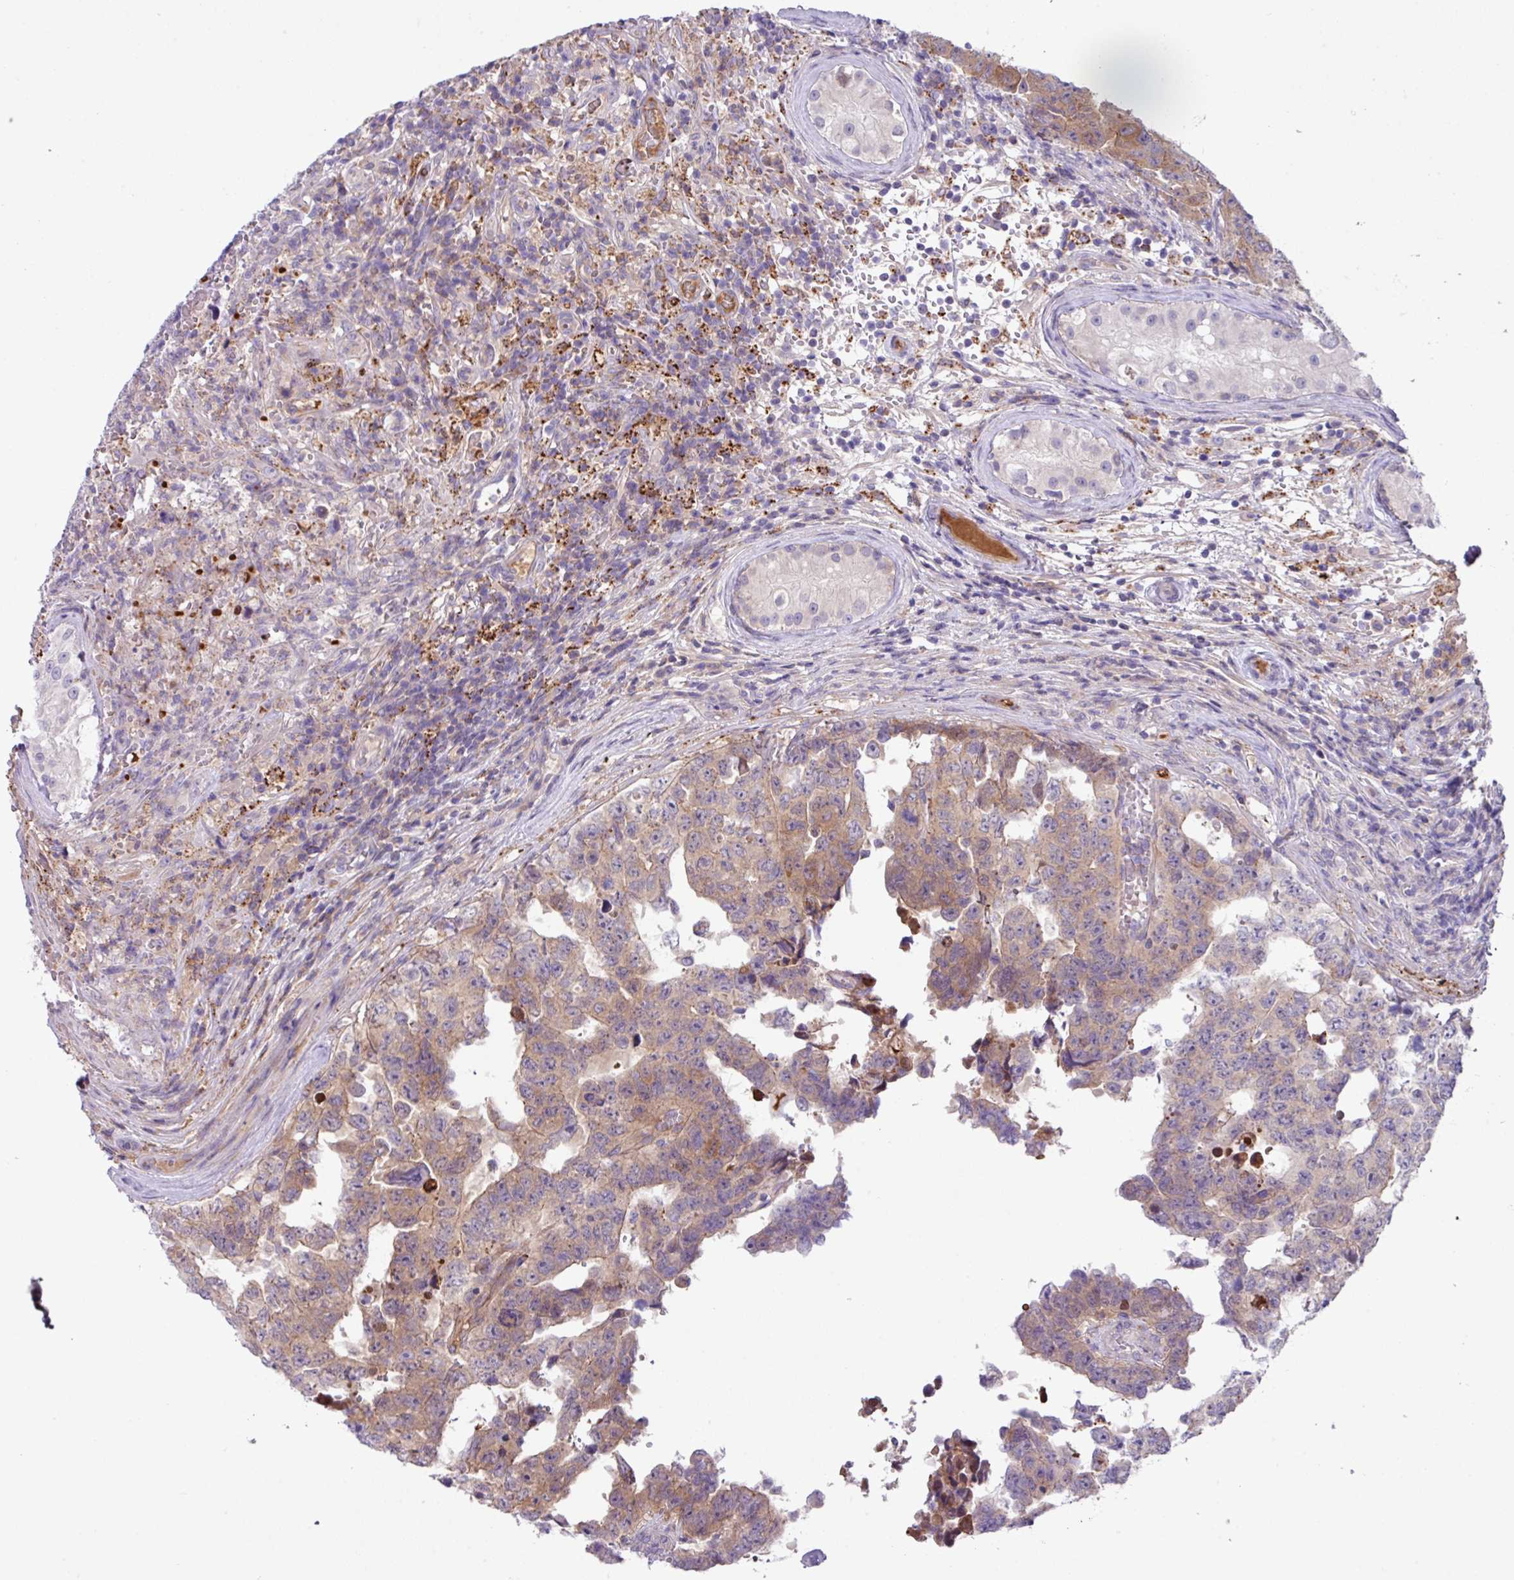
{"staining": {"intensity": "weak", "quantity": ">75%", "location": "cytoplasmic/membranous"}, "tissue": "testis cancer", "cell_type": "Tumor cells", "image_type": "cancer", "snomed": [{"axis": "morphology", "description": "Normal tissue, NOS"}, {"axis": "morphology", "description": "Carcinoma, Embryonal, NOS"}, {"axis": "topography", "description": "Testis"}, {"axis": "topography", "description": "Epididymis"}], "caption": "Embryonal carcinoma (testis) tissue exhibits weak cytoplasmic/membranous expression in about >75% of tumor cells, visualized by immunohistochemistry.", "gene": "DNAL1", "patient": {"sex": "male", "age": 25}}